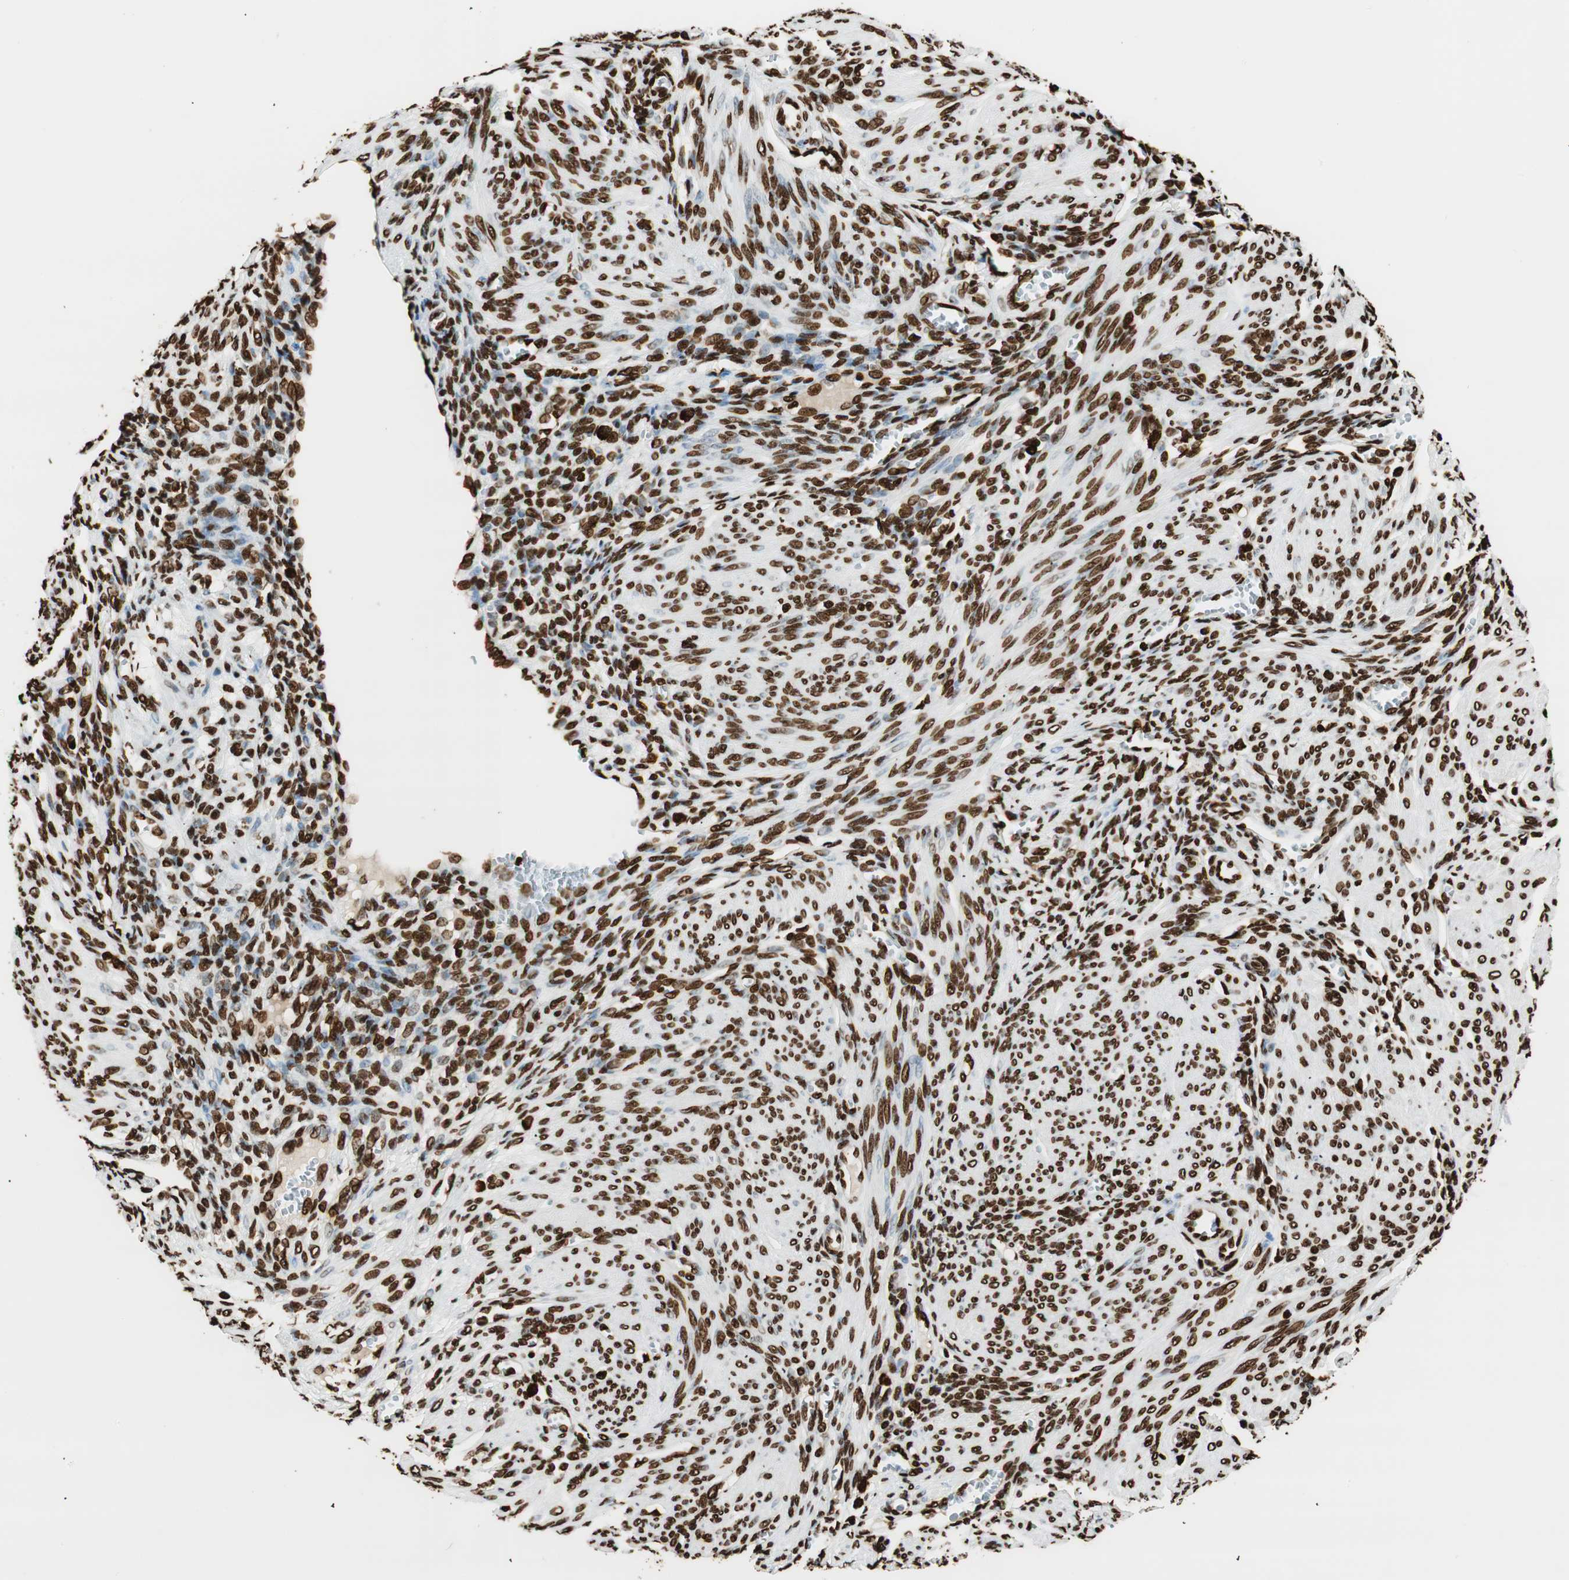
{"staining": {"intensity": "strong", "quantity": ">75%", "location": "nuclear"}, "tissue": "endometrium", "cell_type": "Cells in endometrial stroma", "image_type": "normal", "snomed": [{"axis": "morphology", "description": "Normal tissue, NOS"}, {"axis": "topography", "description": "Endometrium"}], "caption": "A micrograph showing strong nuclear staining in approximately >75% of cells in endometrial stroma in unremarkable endometrium, as visualized by brown immunohistochemical staining.", "gene": "GLI2", "patient": {"sex": "female", "age": 72}}